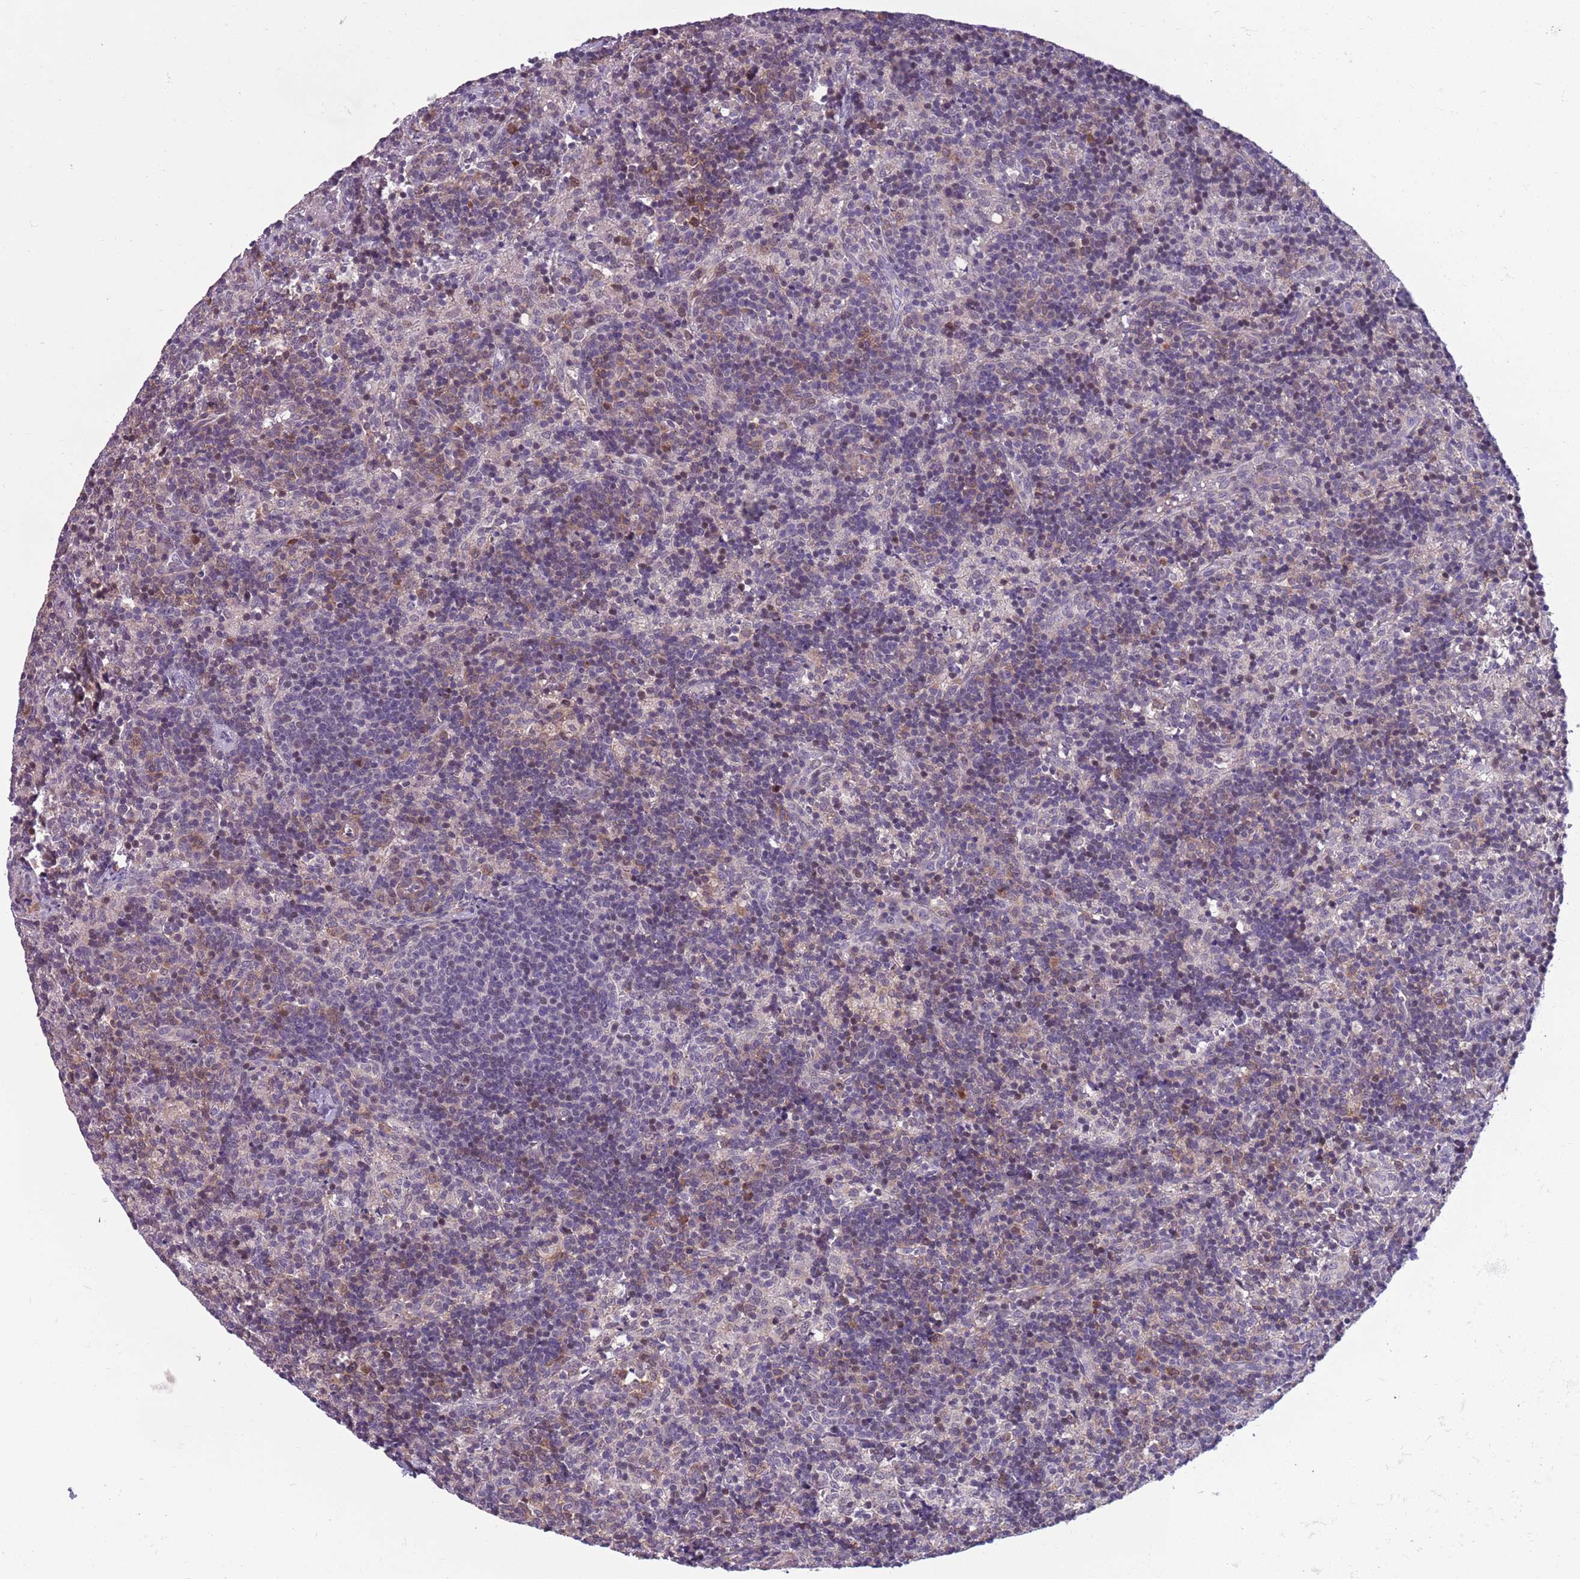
{"staining": {"intensity": "negative", "quantity": "none", "location": "none"}, "tissue": "lymph node", "cell_type": "Germinal center cells", "image_type": "normal", "snomed": [{"axis": "morphology", "description": "Normal tissue, NOS"}, {"axis": "topography", "description": "Lymph node"}], "caption": "This is a micrograph of immunohistochemistry (IHC) staining of unremarkable lymph node, which shows no expression in germinal center cells. The staining is performed using DAB (3,3'-diaminobenzidine) brown chromogen with nuclei counter-stained in using hematoxylin.", "gene": "JAML", "patient": {"sex": "female", "age": 30}}